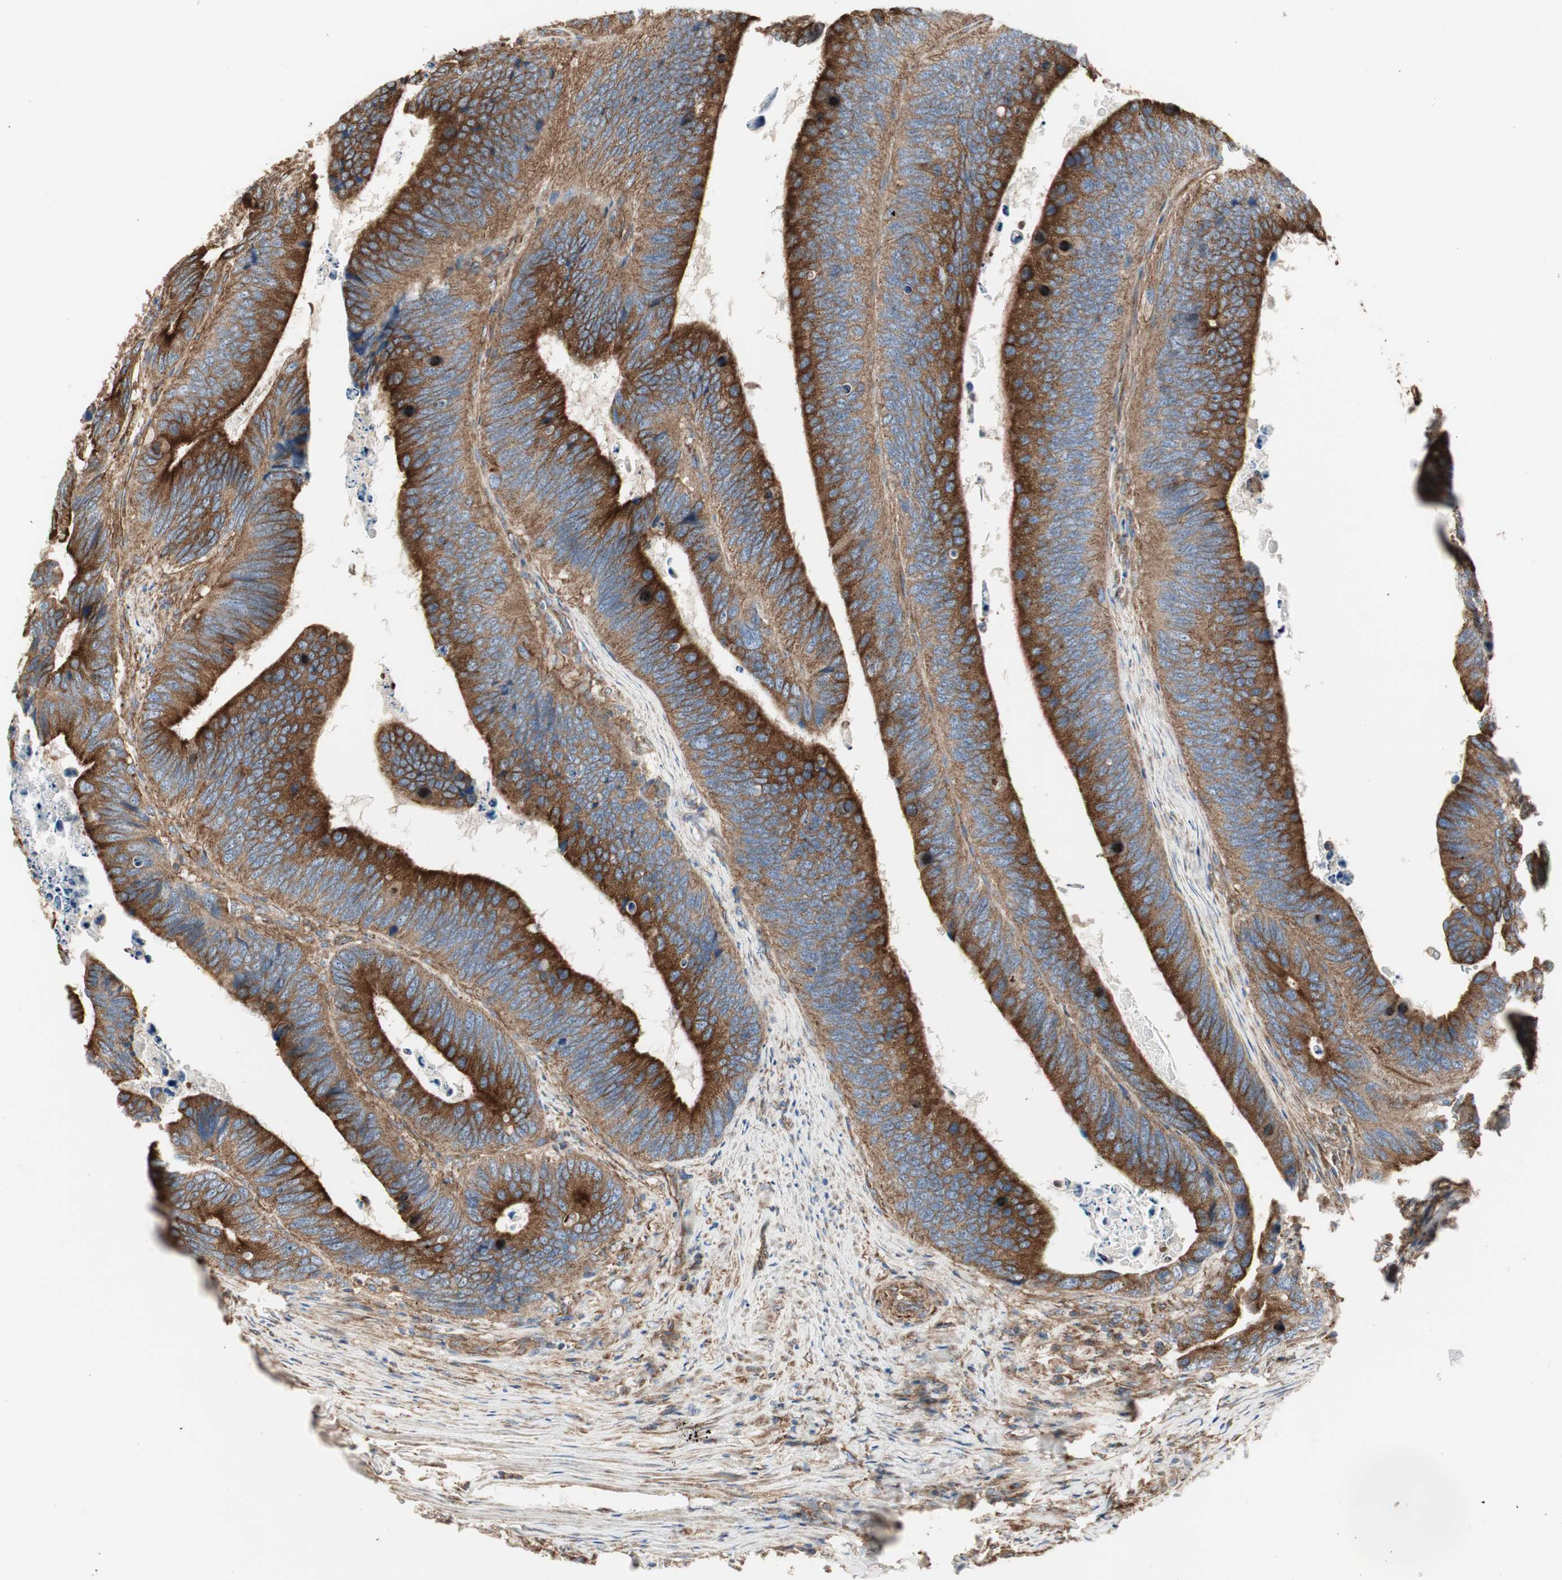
{"staining": {"intensity": "strong", "quantity": ">75%", "location": "cytoplasmic/membranous"}, "tissue": "colorectal cancer", "cell_type": "Tumor cells", "image_type": "cancer", "snomed": [{"axis": "morphology", "description": "Adenocarcinoma, NOS"}, {"axis": "topography", "description": "Colon"}], "caption": "Immunohistochemistry staining of colorectal cancer, which shows high levels of strong cytoplasmic/membranous staining in about >75% of tumor cells indicating strong cytoplasmic/membranous protein positivity. The staining was performed using DAB (brown) for protein detection and nuclei were counterstained in hematoxylin (blue).", "gene": "H6PD", "patient": {"sex": "male", "age": 72}}